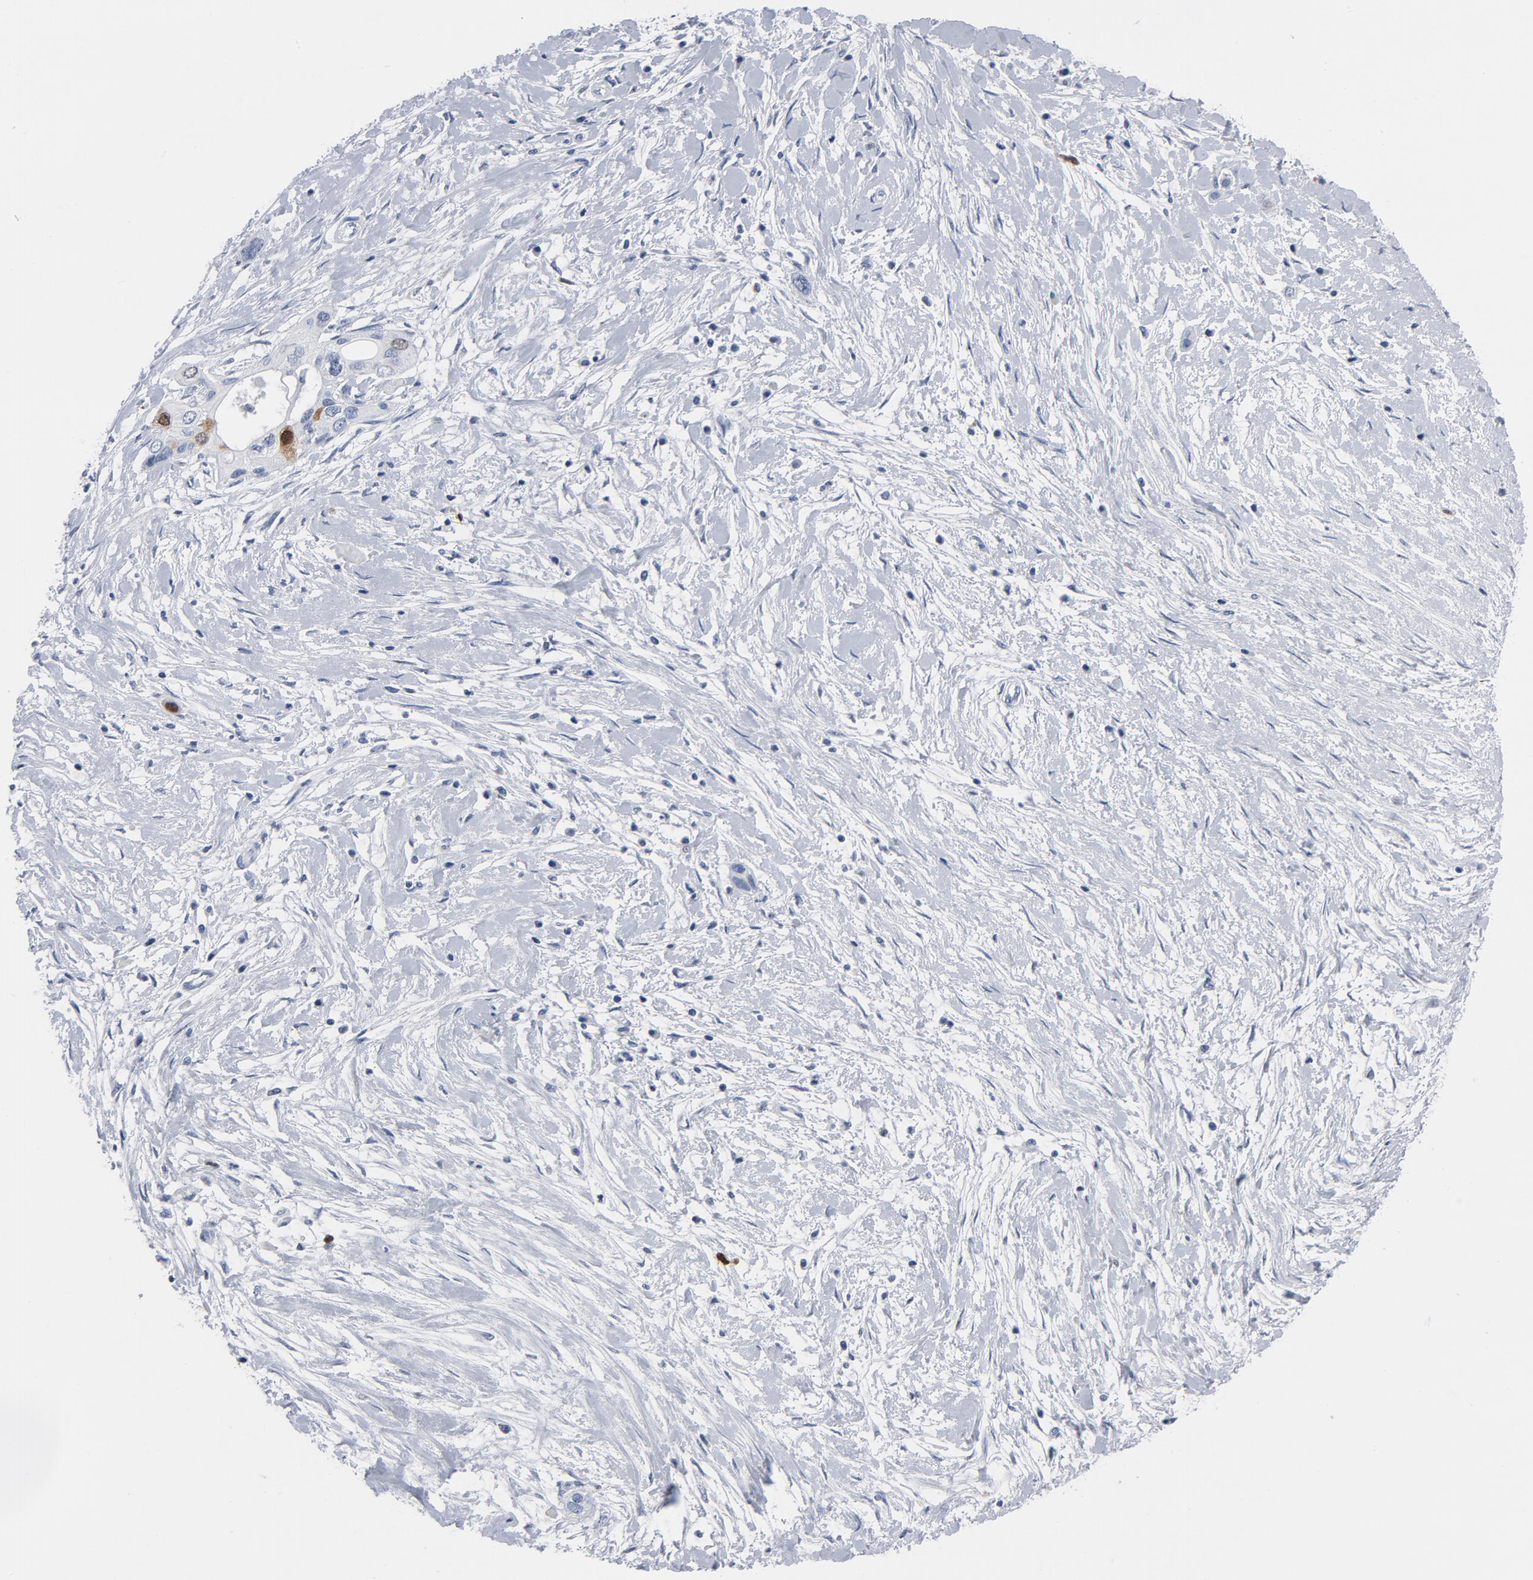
{"staining": {"intensity": "moderate", "quantity": "<25%", "location": "cytoplasmic/membranous,nuclear"}, "tissue": "pancreatic cancer", "cell_type": "Tumor cells", "image_type": "cancer", "snomed": [{"axis": "morphology", "description": "Adenocarcinoma, NOS"}, {"axis": "topography", "description": "Pancreas"}], "caption": "Moderate cytoplasmic/membranous and nuclear positivity for a protein is present in about <25% of tumor cells of pancreatic cancer (adenocarcinoma) using immunohistochemistry.", "gene": "CDC20", "patient": {"sex": "female", "age": 60}}